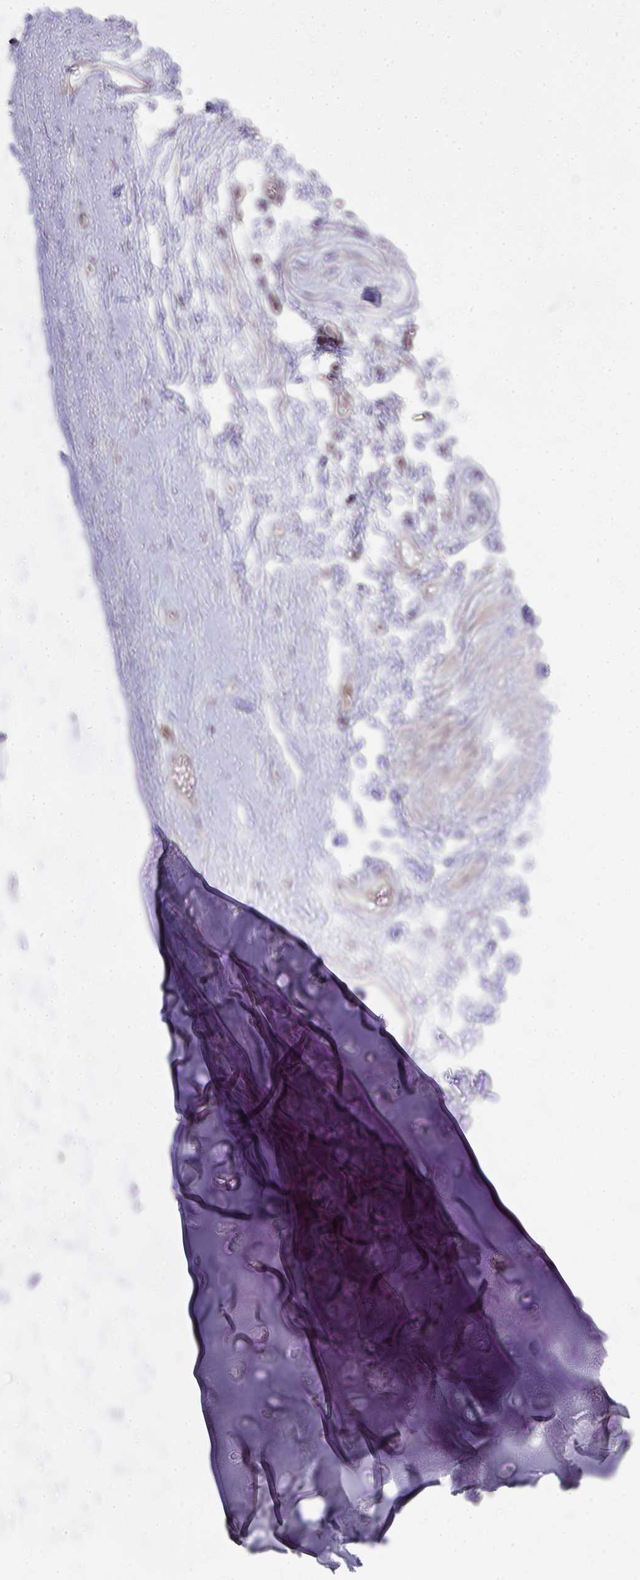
{"staining": {"intensity": "negative", "quantity": "none", "location": "none"}, "tissue": "adipose tissue", "cell_type": "Adipocytes", "image_type": "normal", "snomed": [{"axis": "morphology", "description": "Normal tissue, NOS"}, {"axis": "topography", "description": "Lymph node"}, {"axis": "topography", "description": "Cartilage tissue"}, {"axis": "topography", "description": "Bronchus"}], "caption": "Immunohistochemical staining of benign human adipose tissue demonstrates no significant staining in adipocytes.", "gene": "GSDMB", "patient": {"sex": "female", "age": 70}}